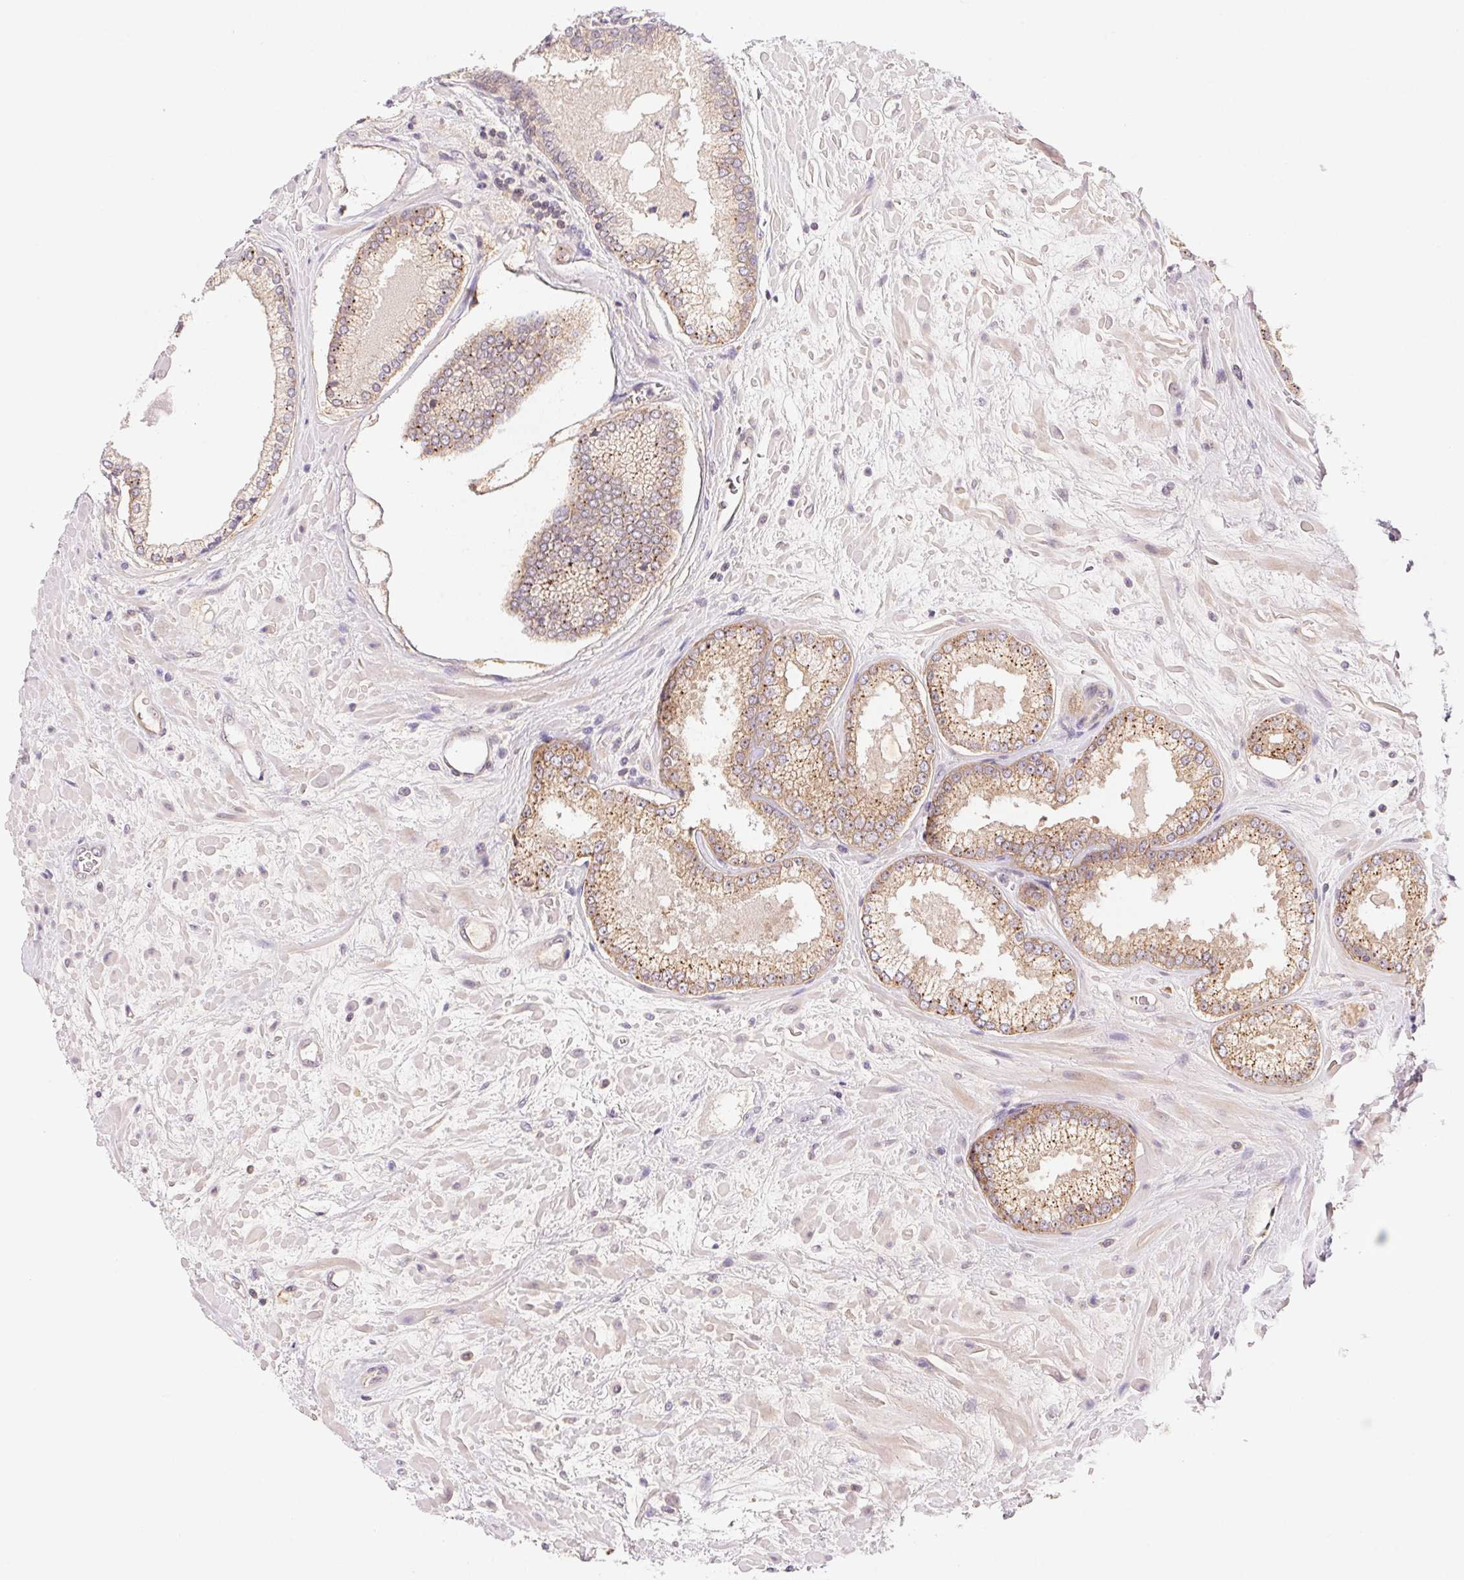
{"staining": {"intensity": "moderate", "quantity": ">75%", "location": "cytoplasmic/membranous"}, "tissue": "prostate cancer", "cell_type": "Tumor cells", "image_type": "cancer", "snomed": [{"axis": "morphology", "description": "Adenocarcinoma, High grade"}, {"axis": "topography", "description": "Prostate"}], "caption": "Immunohistochemical staining of prostate high-grade adenocarcinoma shows medium levels of moderate cytoplasmic/membranous positivity in about >75% of tumor cells.", "gene": "BNIP5", "patient": {"sex": "male", "age": 73}}